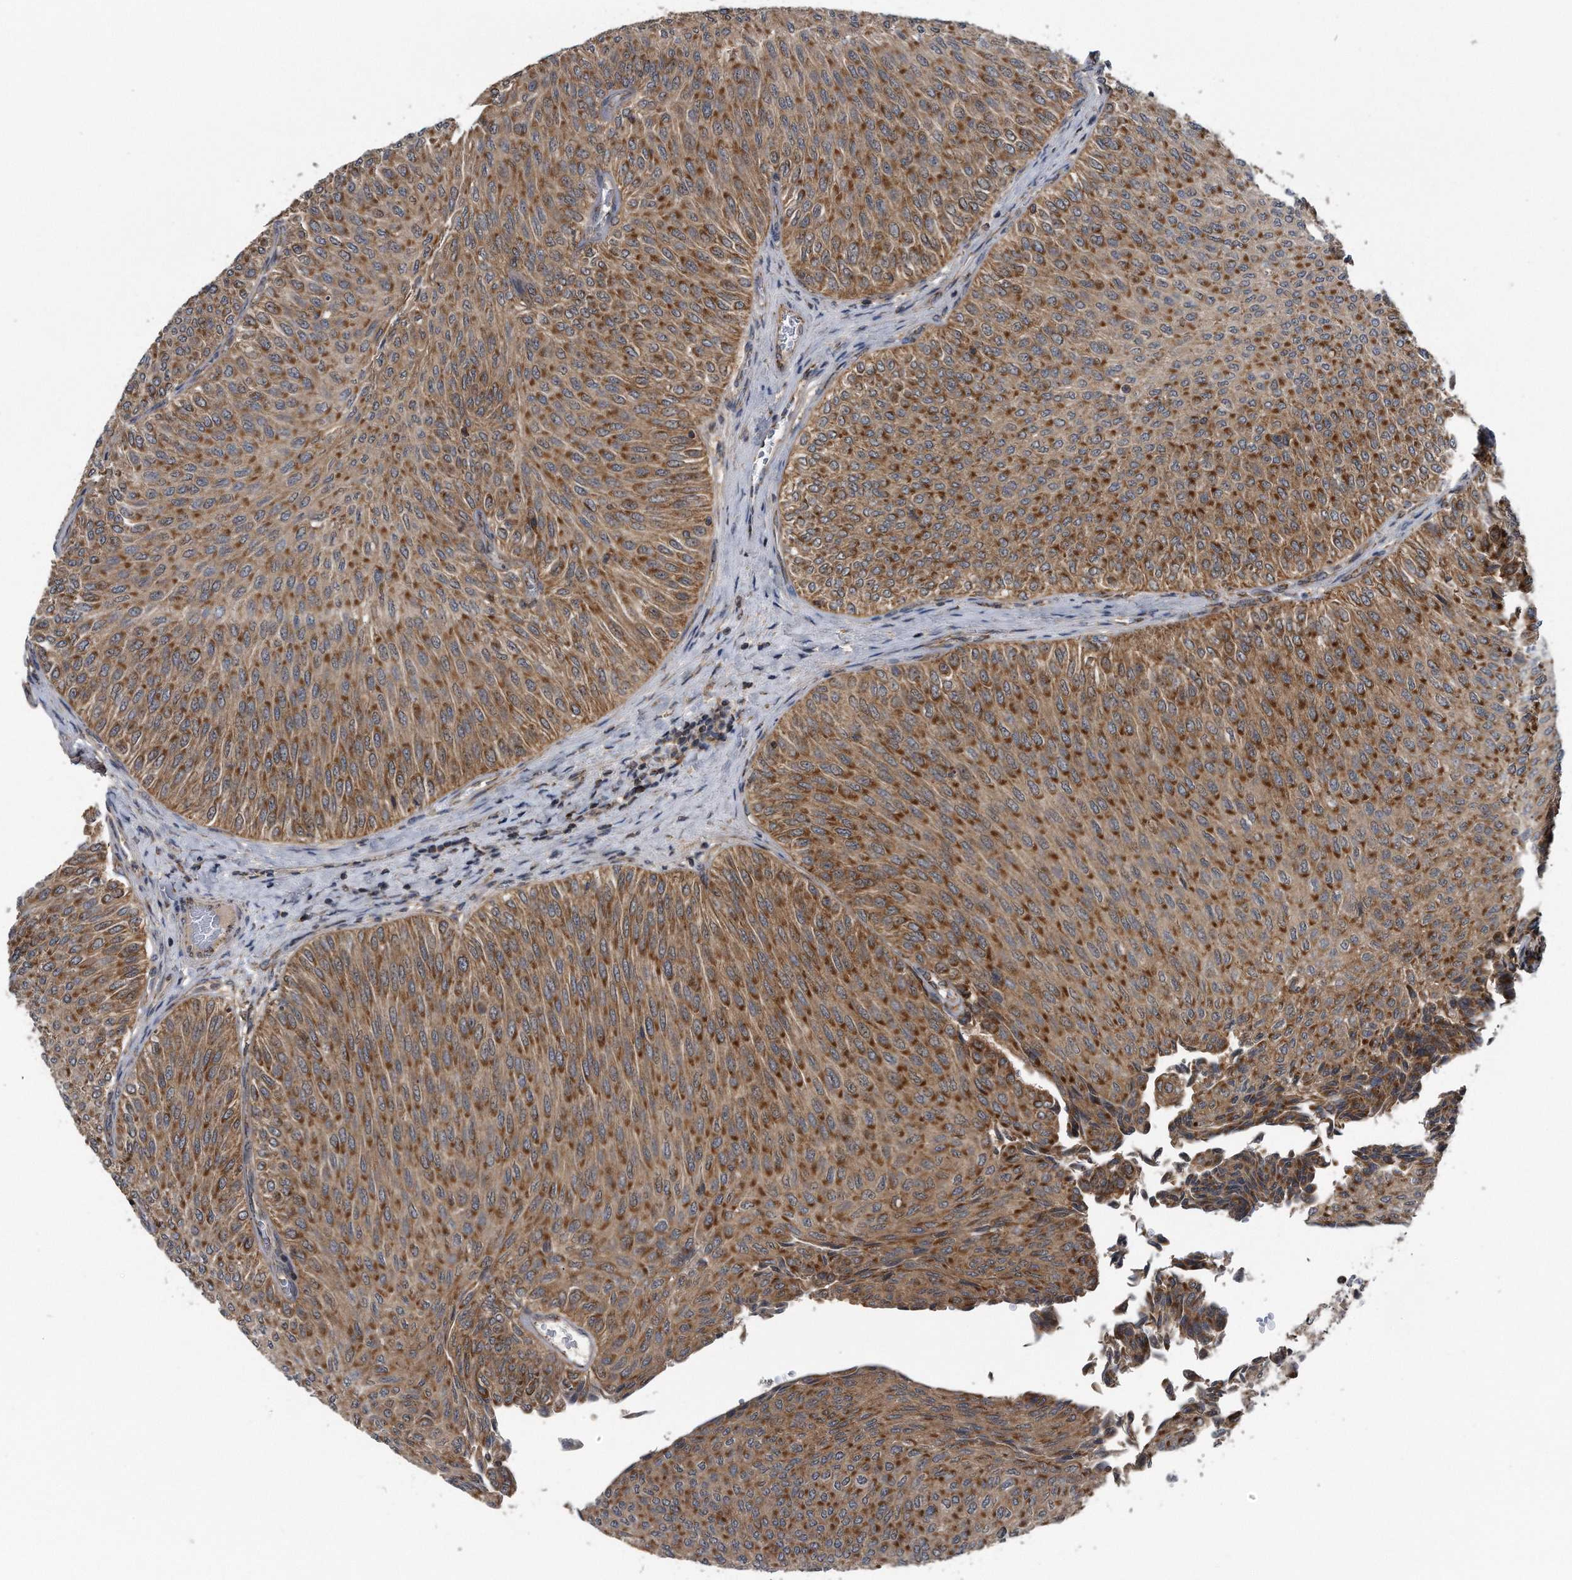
{"staining": {"intensity": "strong", "quantity": ">75%", "location": "cytoplasmic/membranous"}, "tissue": "urothelial cancer", "cell_type": "Tumor cells", "image_type": "cancer", "snomed": [{"axis": "morphology", "description": "Urothelial carcinoma, Low grade"}, {"axis": "topography", "description": "Urinary bladder"}], "caption": "Low-grade urothelial carcinoma stained for a protein demonstrates strong cytoplasmic/membranous positivity in tumor cells.", "gene": "ALPK2", "patient": {"sex": "male", "age": 78}}